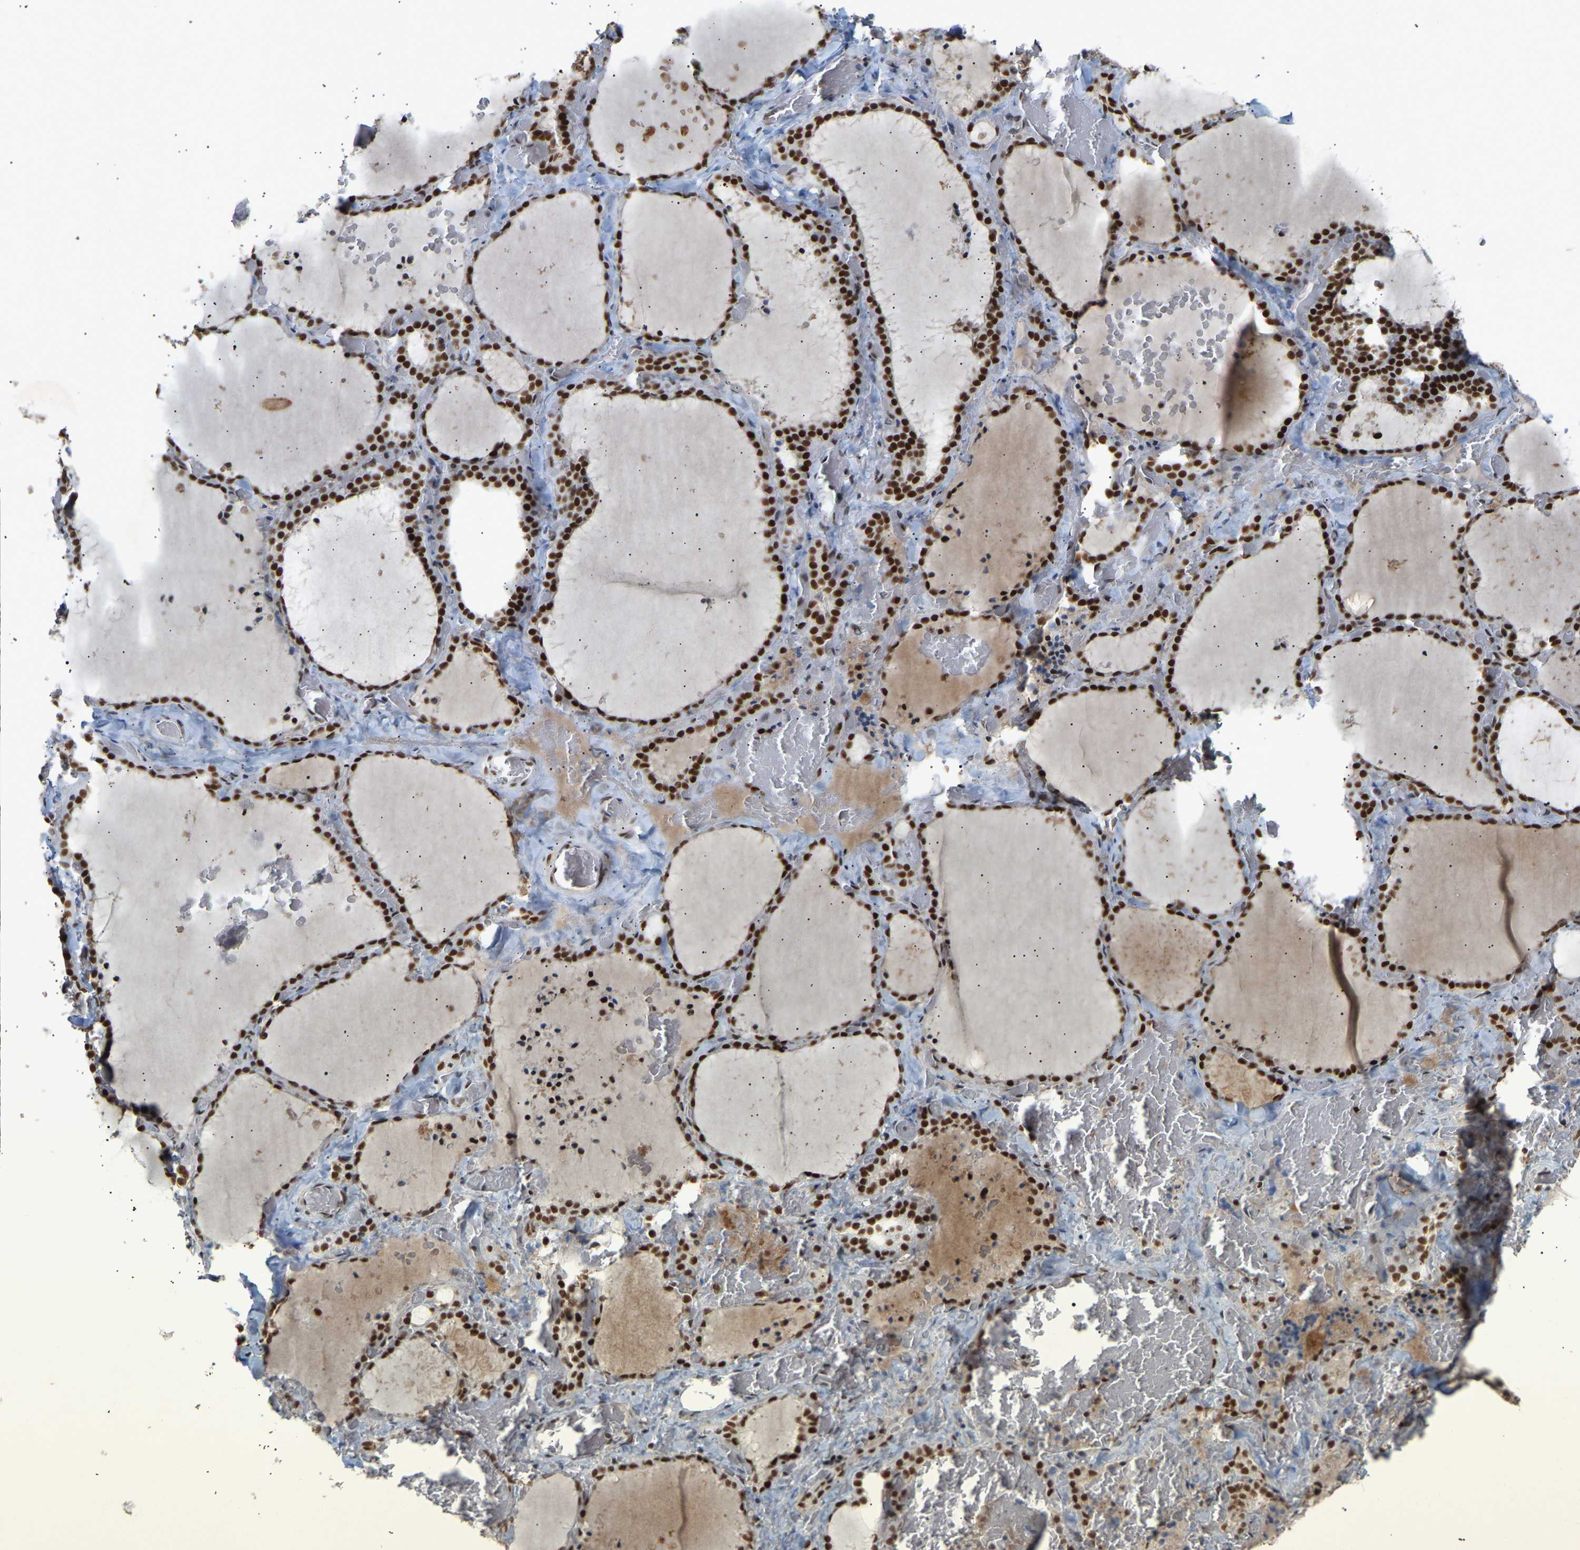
{"staining": {"intensity": "strong", "quantity": ">75%", "location": "nuclear"}, "tissue": "thyroid gland", "cell_type": "Glandular cells", "image_type": "normal", "snomed": [{"axis": "morphology", "description": "Normal tissue, NOS"}, {"axis": "topography", "description": "Thyroid gland"}], "caption": "High-magnification brightfield microscopy of unremarkable thyroid gland stained with DAB (3,3'-diaminobenzidine) (brown) and counterstained with hematoxylin (blue). glandular cells exhibit strong nuclear positivity is seen in about>75% of cells.", "gene": "NELFB", "patient": {"sex": "female", "age": 22}}